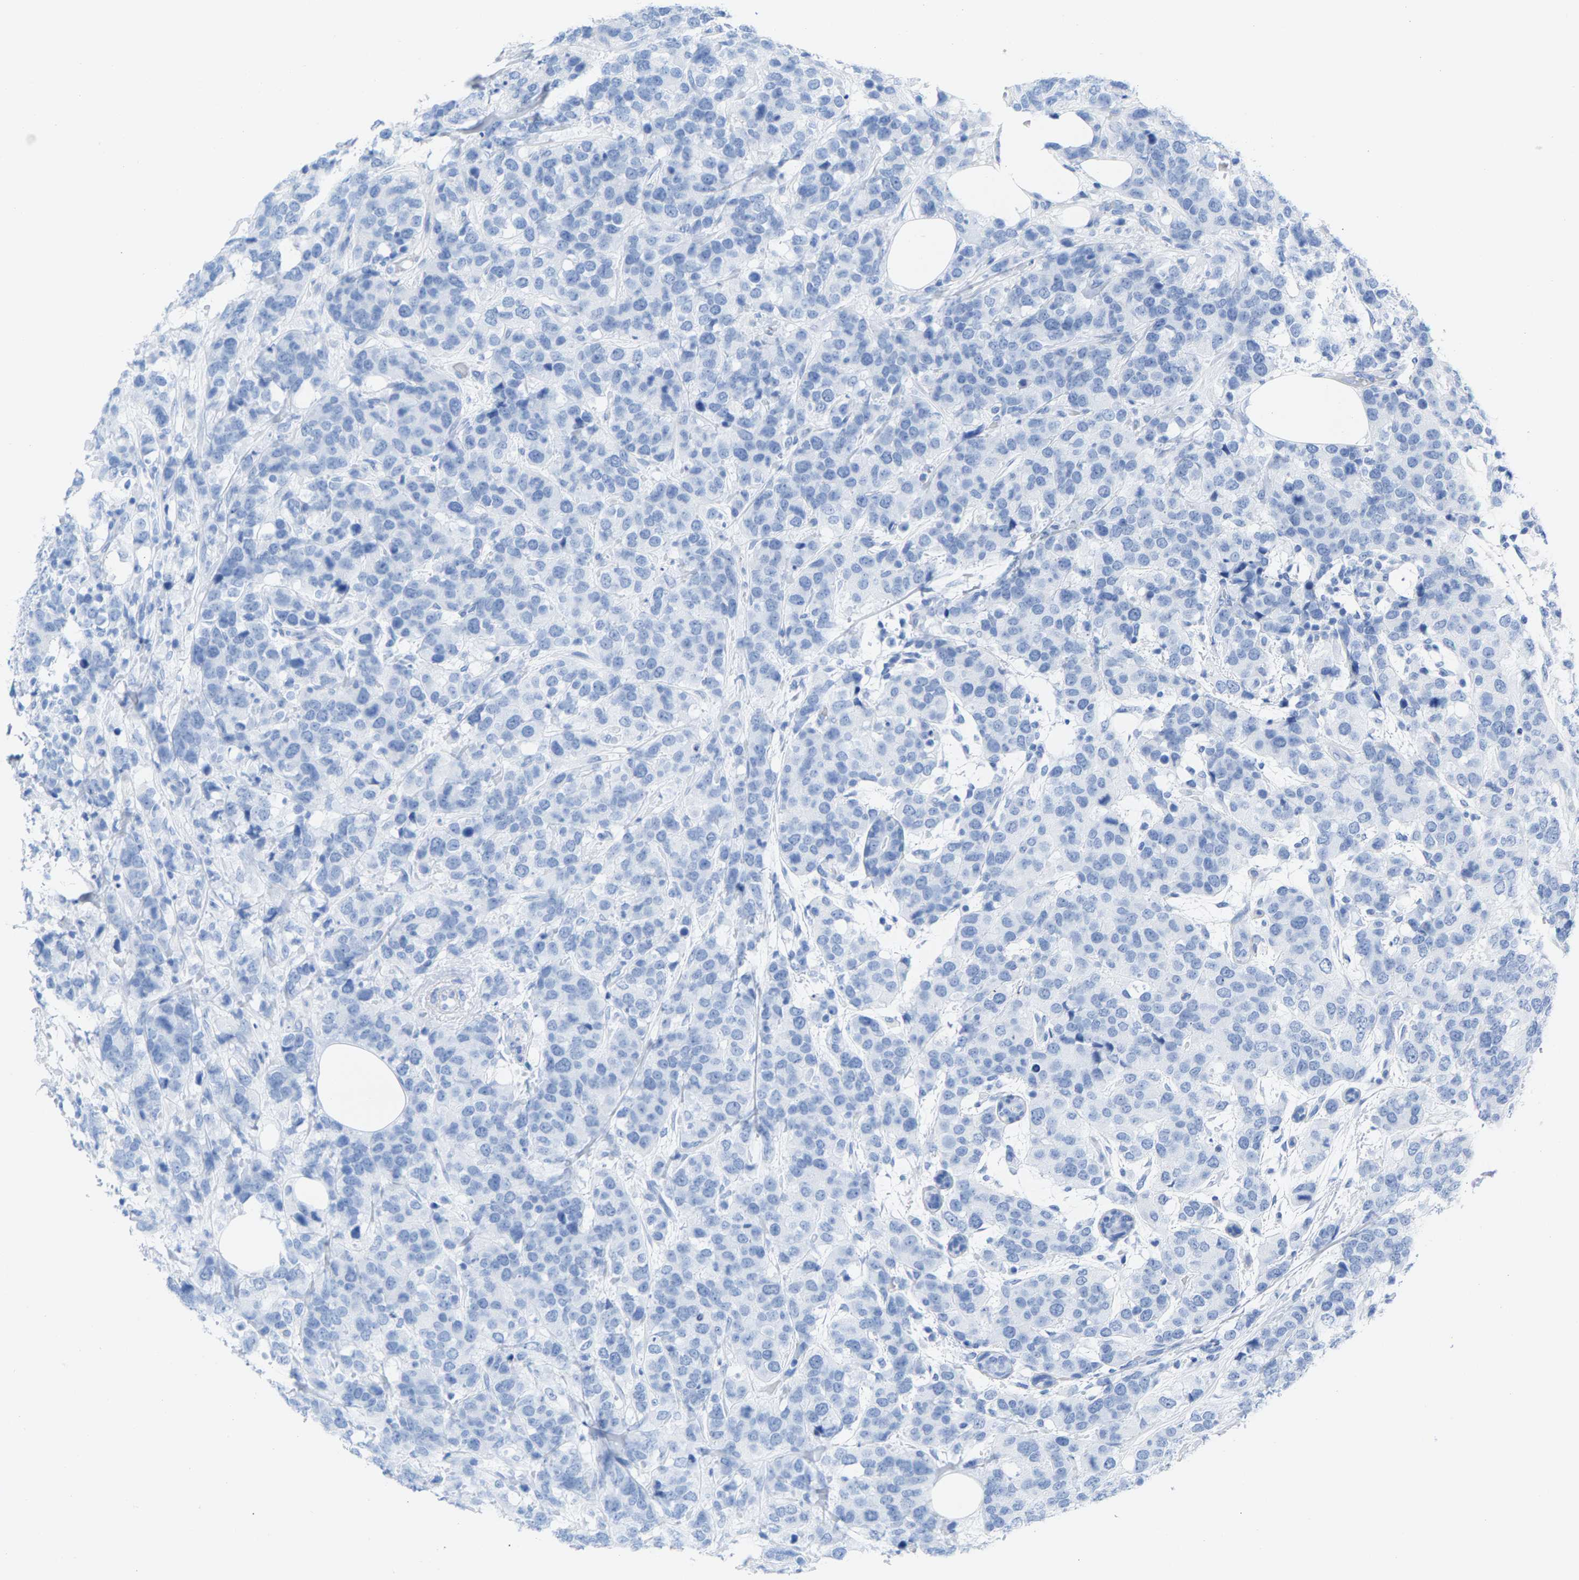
{"staining": {"intensity": "negative", "quantity": "none", "location": "none"}, "tissue": "breast cancer", "cell_type": "Tumor cells", "image_type": "cancer", "snomed": [{"axis": "morphology", "description": "Lobular carcinoma"}, {"axis": "topography", "description": "Breast"}], "caption": "High power microscopy micrograph of an immunohistochemistry (IHC) histopathology image of breast lobular carcinoma, revealing no significant positivity in tumor cells.", "gene": "CPA1", "patient": {"sex": "female", "age": 59}}